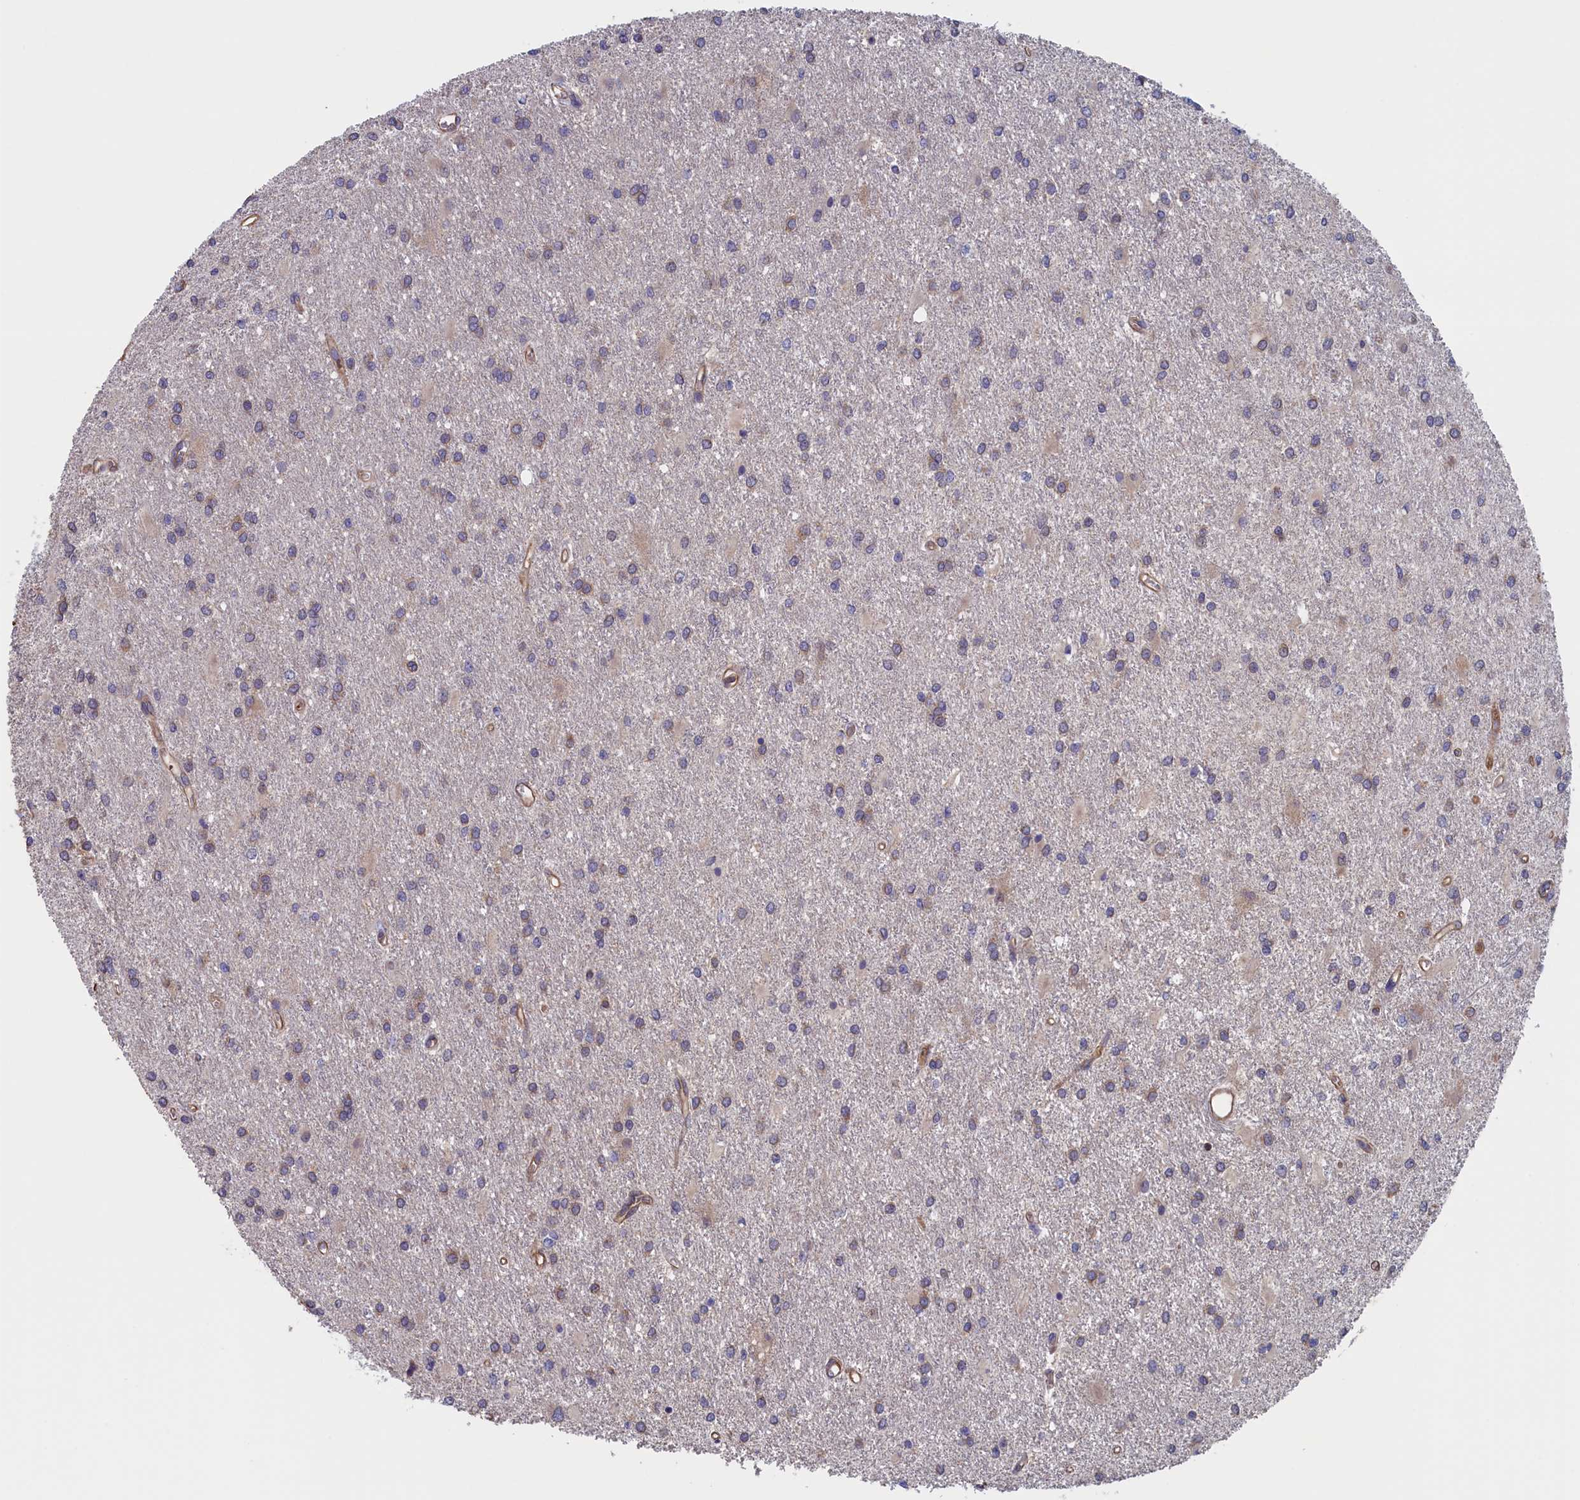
{"staining": {"intensity": "weak", "quantity": "<25%", "location": "cytoplasmic/membranous"}, "tissue": "glioma", "cell_type": "Tumor cells", "image_type": "cancer", "snomed": [{"axis": "morphology", "description": "Glioma, malignant, High grade"}, {"axis": "topography", "description": "Brain"}], "caption": "This image is of high-grade glioma (malignant) stained with IHC to label a protein in brown with the nuclei are counter-stained blue. There is no expression in tumor cells.", "gene": "ANKRD2", "patient": {"sex": "female", "age": 50}}